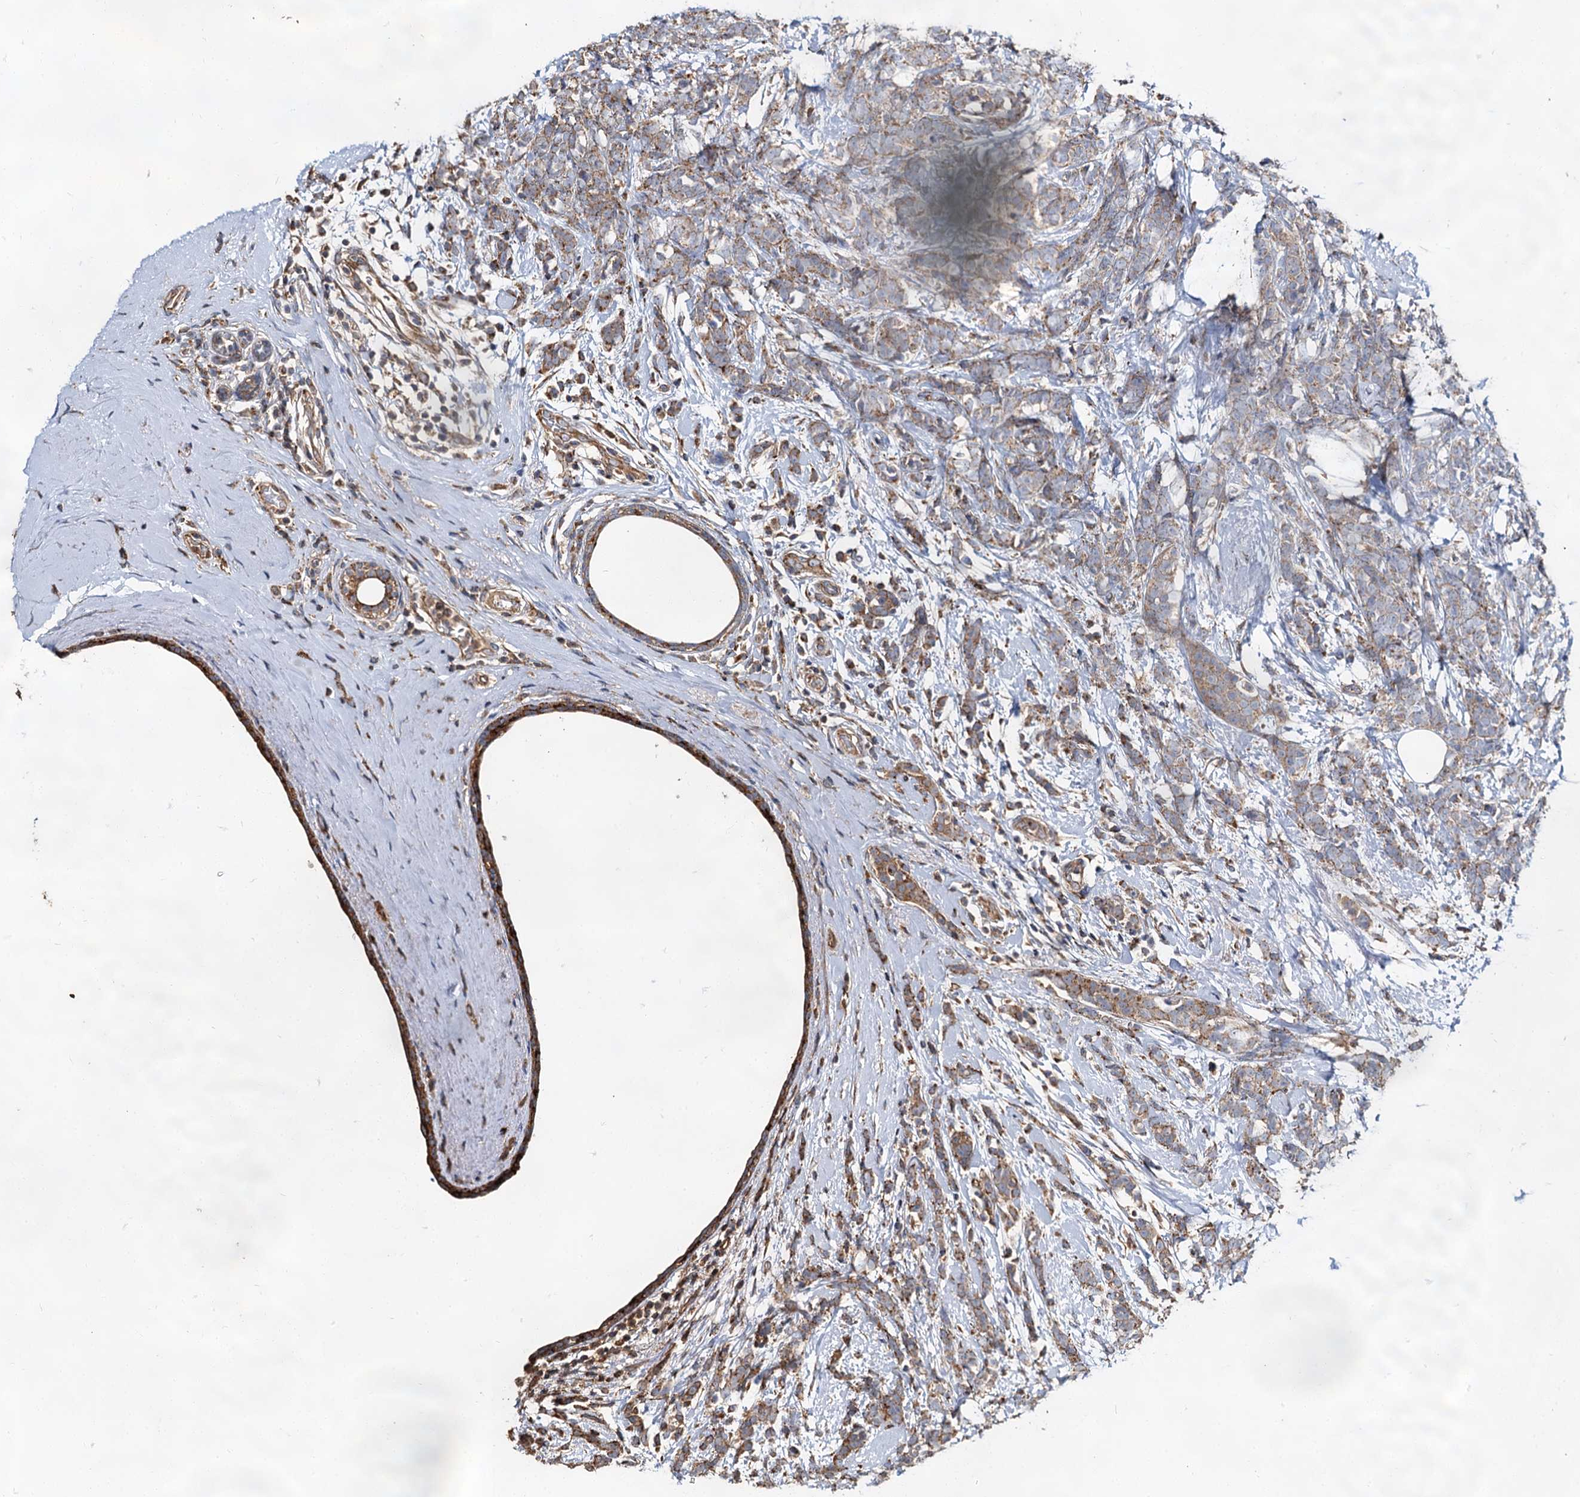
{"staining": {"intensity": "moderate", "quantity": "<25%", "location": "cytoplasmic/membranous"}, "tissue": "breast cancer", "cell_type": "Tumor cells", "image_type": "cancer", "snomed": [{"axis": "morphology", "description": "Lobular carcinoma"}, {"axis": "topography", "description": "Breast"}], "caption": "Immunohistochemical staining of breast lobular carcinoma demonstrates low levels of moderate cytoplasmic/membranous protein positivity in about <25% of tumor cells. Immunohistochemistry (ihc) stains the protein in brown and the nuclei are stained blue.", "gene": "WDR73", "patient": {"sex": "female", "age": 58}}